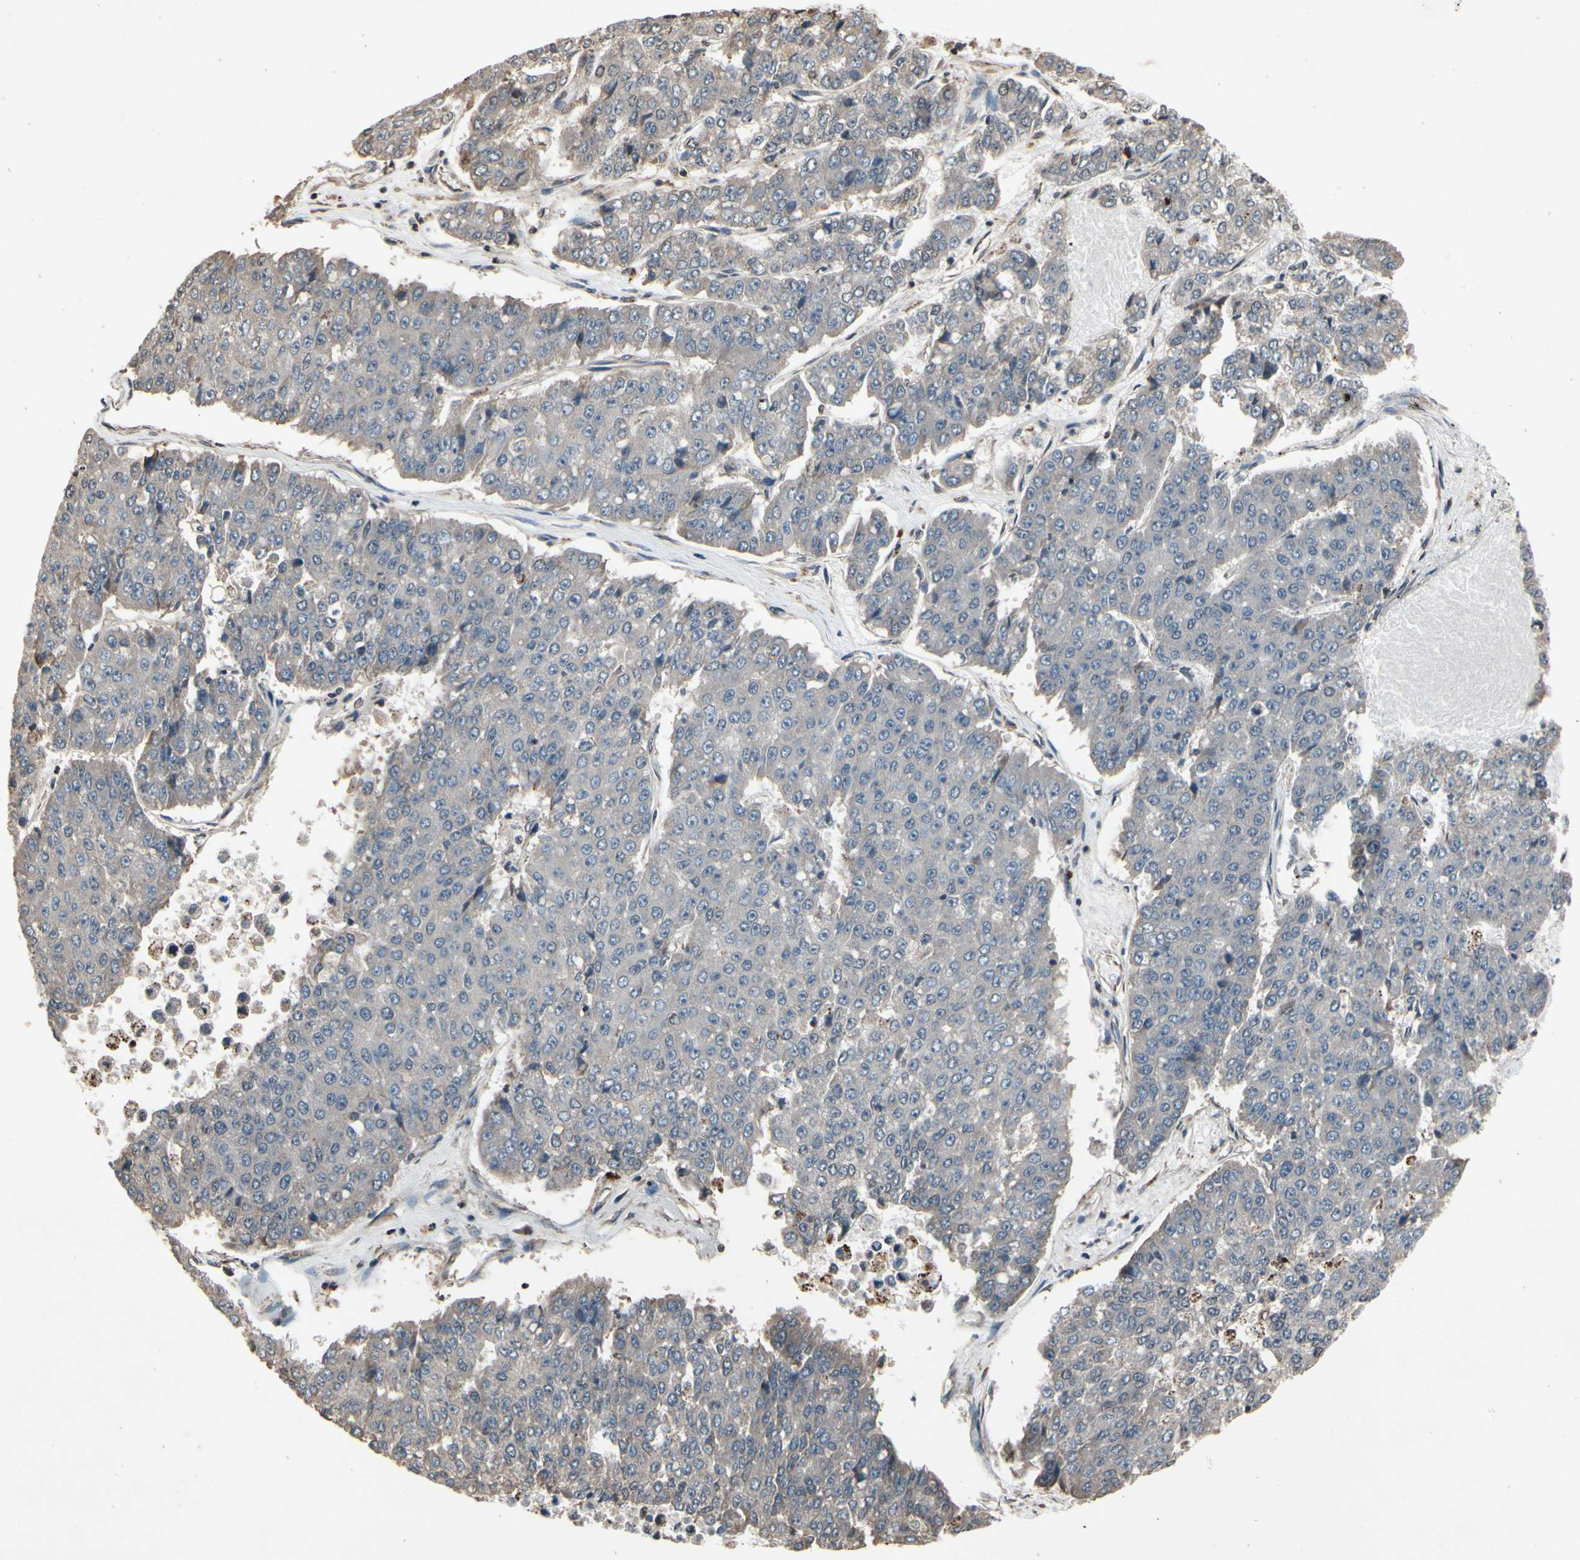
{"staining": {"intensity": "negative", "quantity": "none", "location": "none"}, "tissue": "pancreatic cancer", "cell_type": "Tumor cells", "image_type": "cancer", "snomed": [{"axis": "morphology", "description": "Adenocarcinoma, NOS"}, {"axis": "topography", "description": "Pancreas"}], "caption": "Immunohistochemistry (IHC) histopathology image of human pancreatic adenocarcinoma stained for a protein (brown), which exhibits no positivity in tumor cells. (Brightfield microscopy of DAB (3,3'-diaminobenzidine) immunohistochemistry at high magnification).", "gene": "HIPK2", "patient": {"sex": "male", "age": 50}}